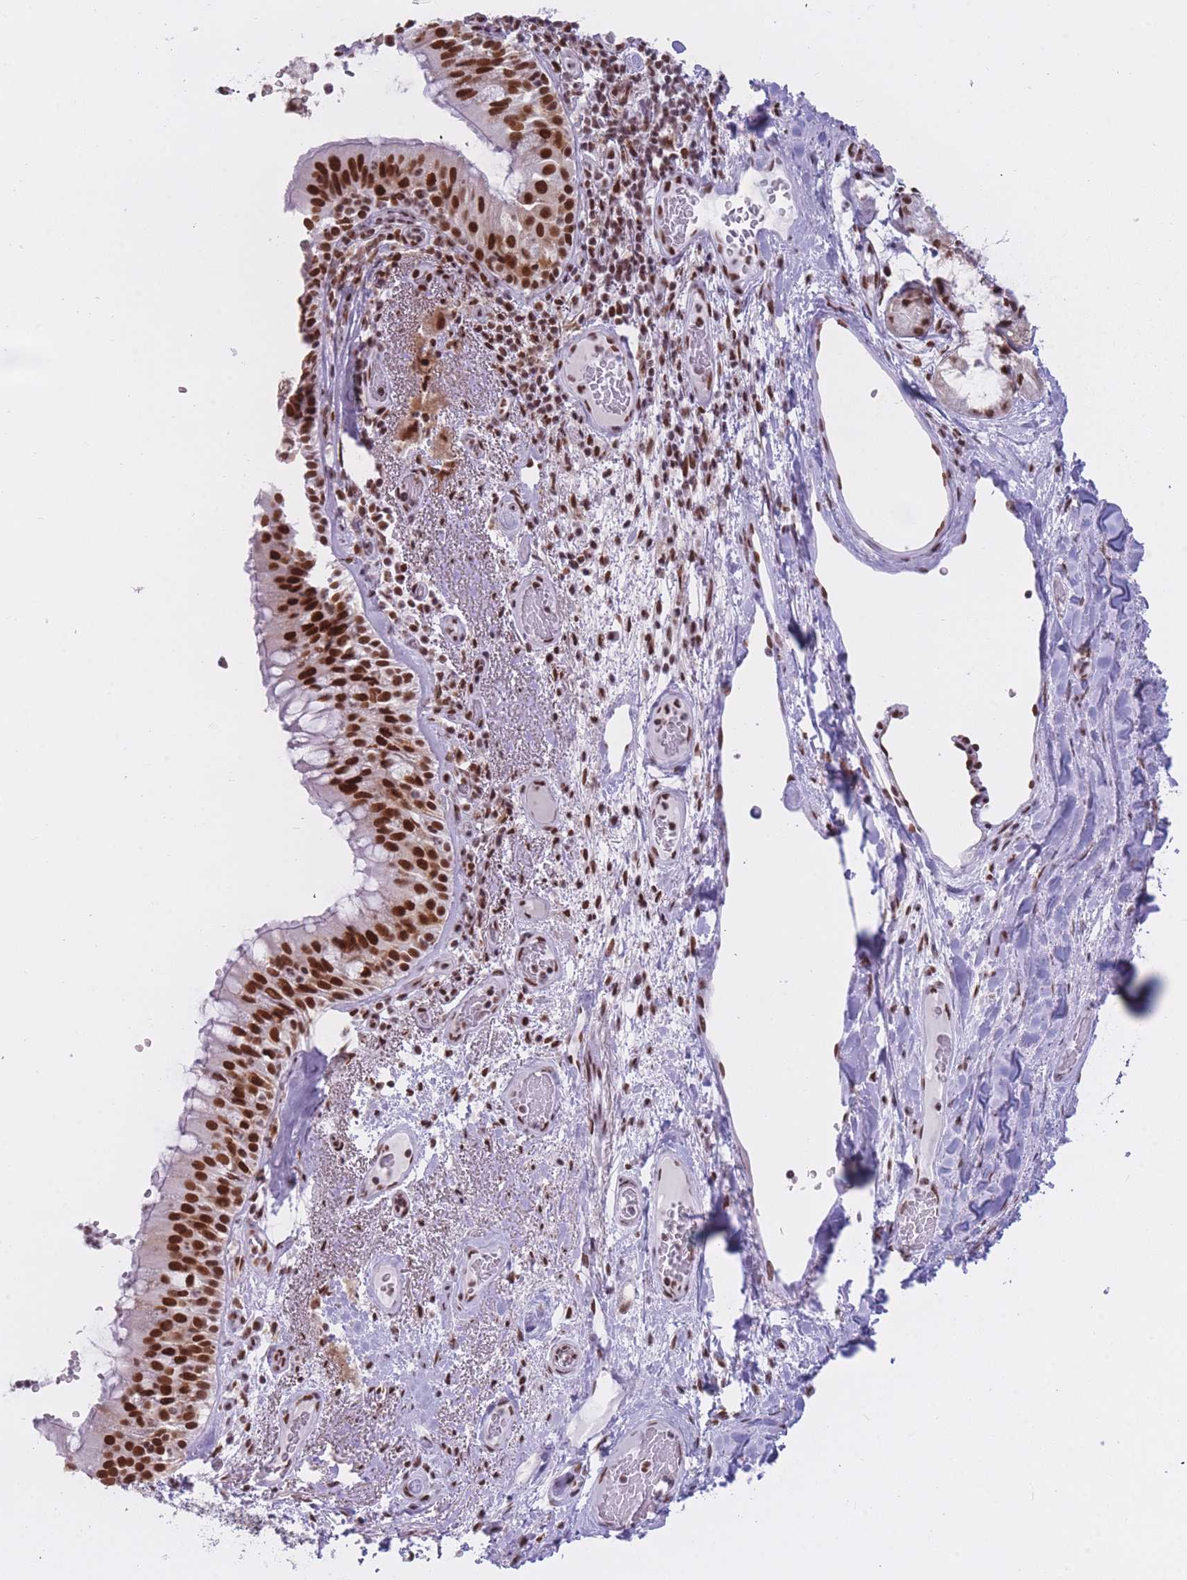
{"staining": {"intensity": "strong", "quantity": ">75%", "location": "nuclear"}, "tissue": "bronchus", "cell_type": "Respiratory epithelial cells", "image_type": "normal", "snomed": [{"axis": "morphology", "description": "Normal tissue, NOS"}, {"axis": "topography", "description": "Cartilage tissue"}, {"axis": "topography", "description": "Bronchus"}], "caption": "A photomicrograph showing strong nuclear staining in about >75% of respiratory epithelial cells in benign bronchus, as visualized by brown immunohistochemical staining.", "gene": "HNRNPUL1", "patient": {"sex": "male", "age": 63}}